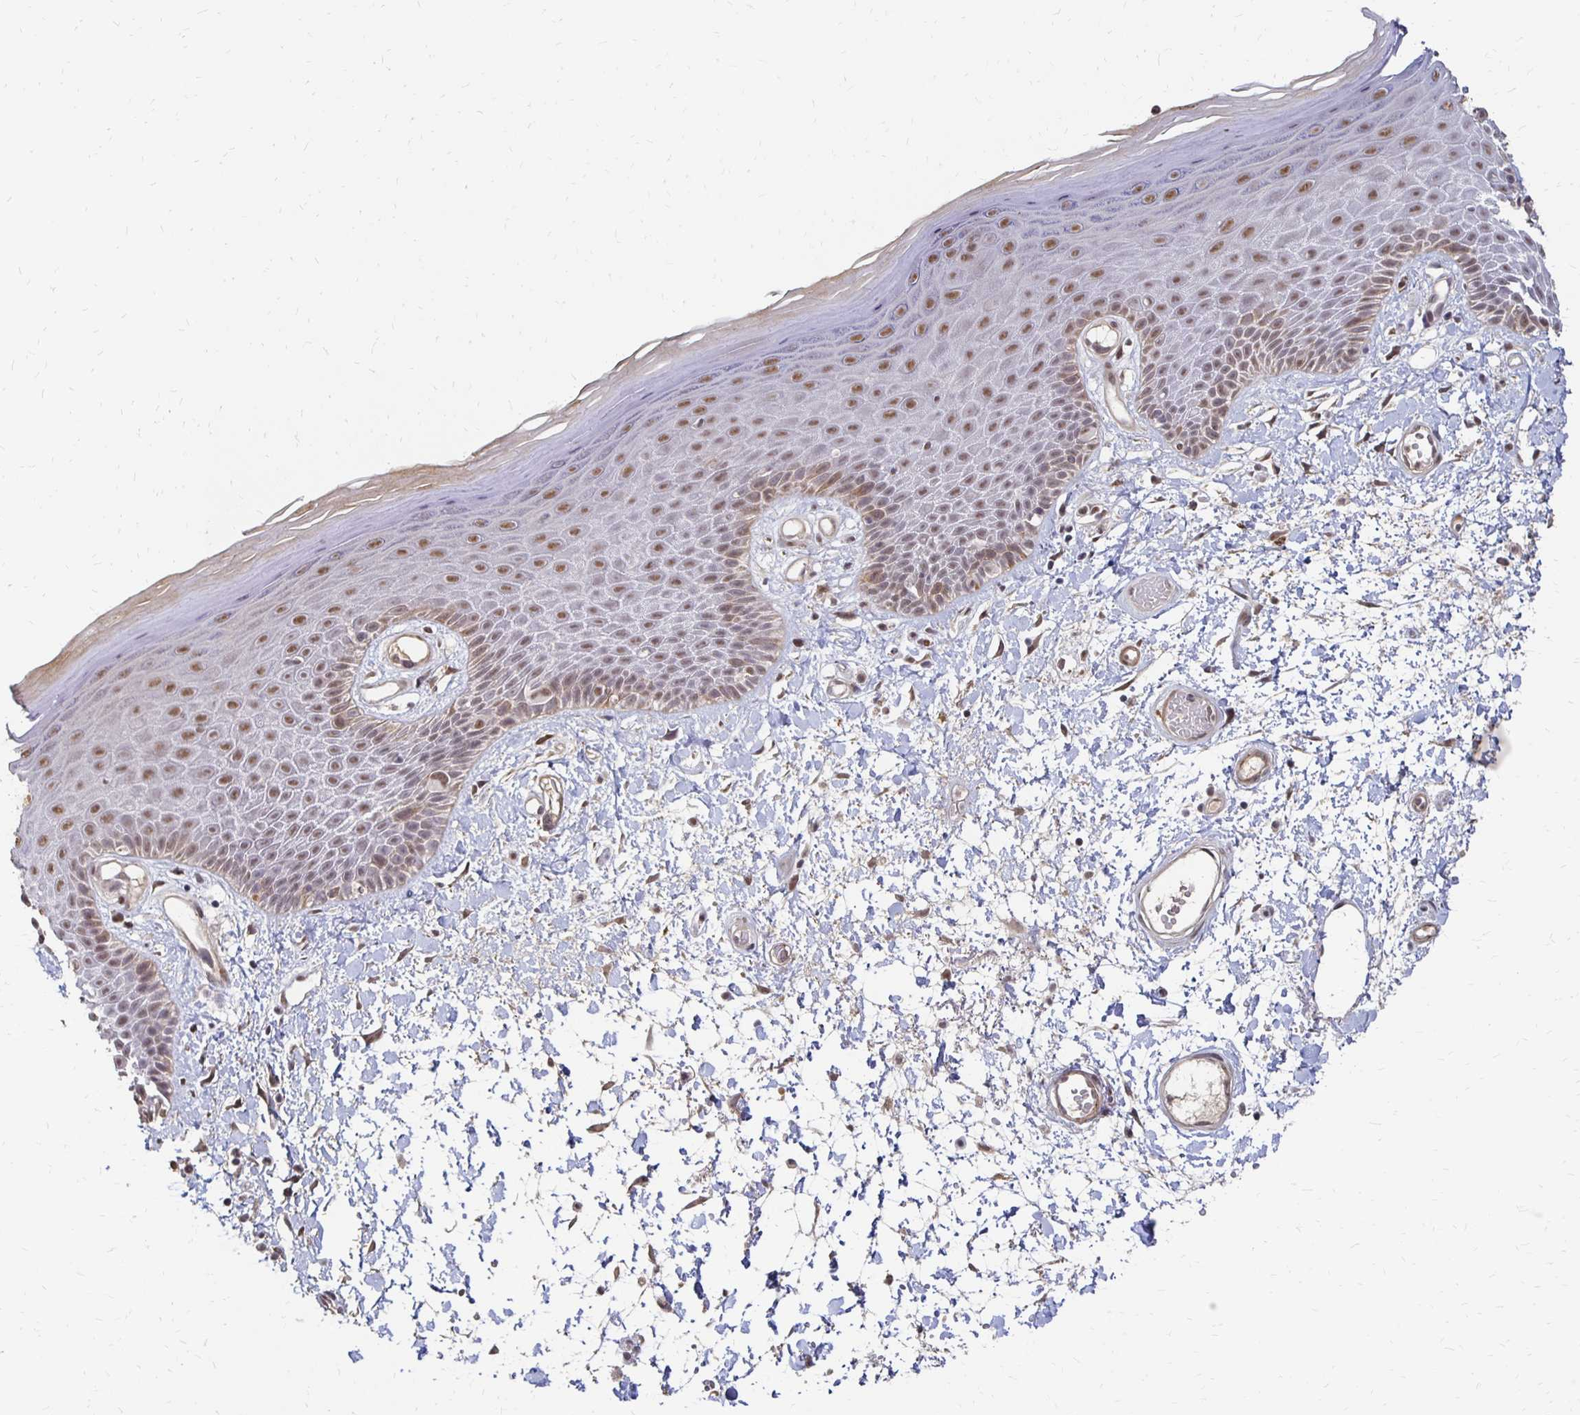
{"staining": {"intensity": "moderate", "quantity": ">75%", "location": "nuclear"}, "tissue": "skin", "cell_type": "Epidermal cells", "image_type": "normal", "snomed": [{"axis": "morphology", "description": "Normal tissue, NOS"}, {"axis": "topography", "description": "Anal"}, {"axis": "topography", "description": "Peripheral nerve tissue"}], "caption": "The photomicrograph reveals immunohistochemical staining of unremarkable skin. There is moderate nuclear positivity is present in about >75% of epidermal cells.", "gene": "CLASRP", "patient": {"sex": "male", "age": 78}}